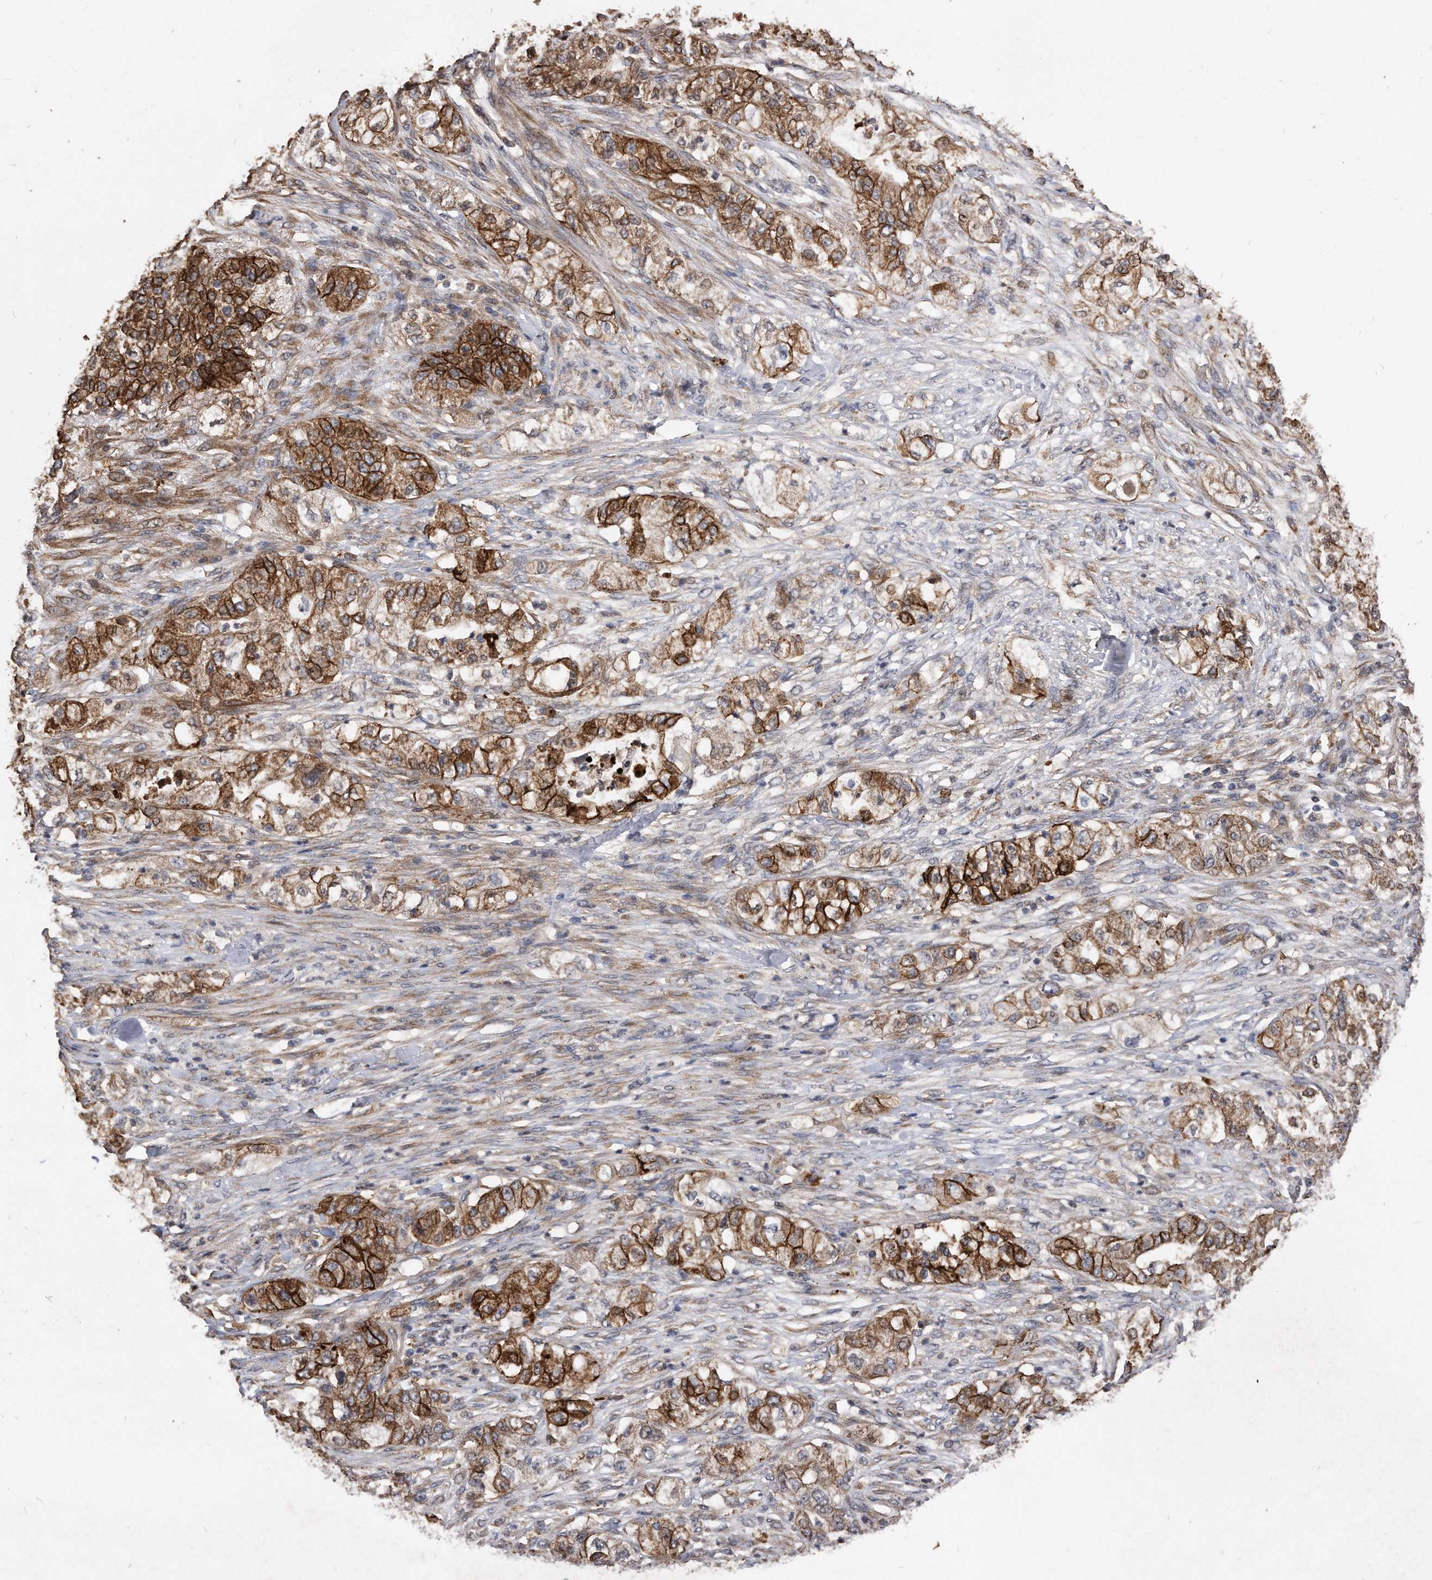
{"staining": {"intensity": "strong", "quantity": ">75%", "location": "cytoplasmic/membranous"}, "tissue": "pancreatic cancer", "cell_type": "Tumor cells", "image_type": "cancer", "snomed": [{"axis": "morphology", "description": "Adenocarcinoma, NOS"}, {"axis": "topography", "description": "Pancreas"}], "caption": "A photomicrograph of adenocarcinoma (pancreatic) stained for a protein exhibits strong cytoplasmic/membranous brown staining in tumor cells. (DAB (3,3'-diaminobenzidine) = brown stain, brightfield microscopy at high magnification).", "gene": "IL20RA", "patient": {"sex": "female", "age": 78}}